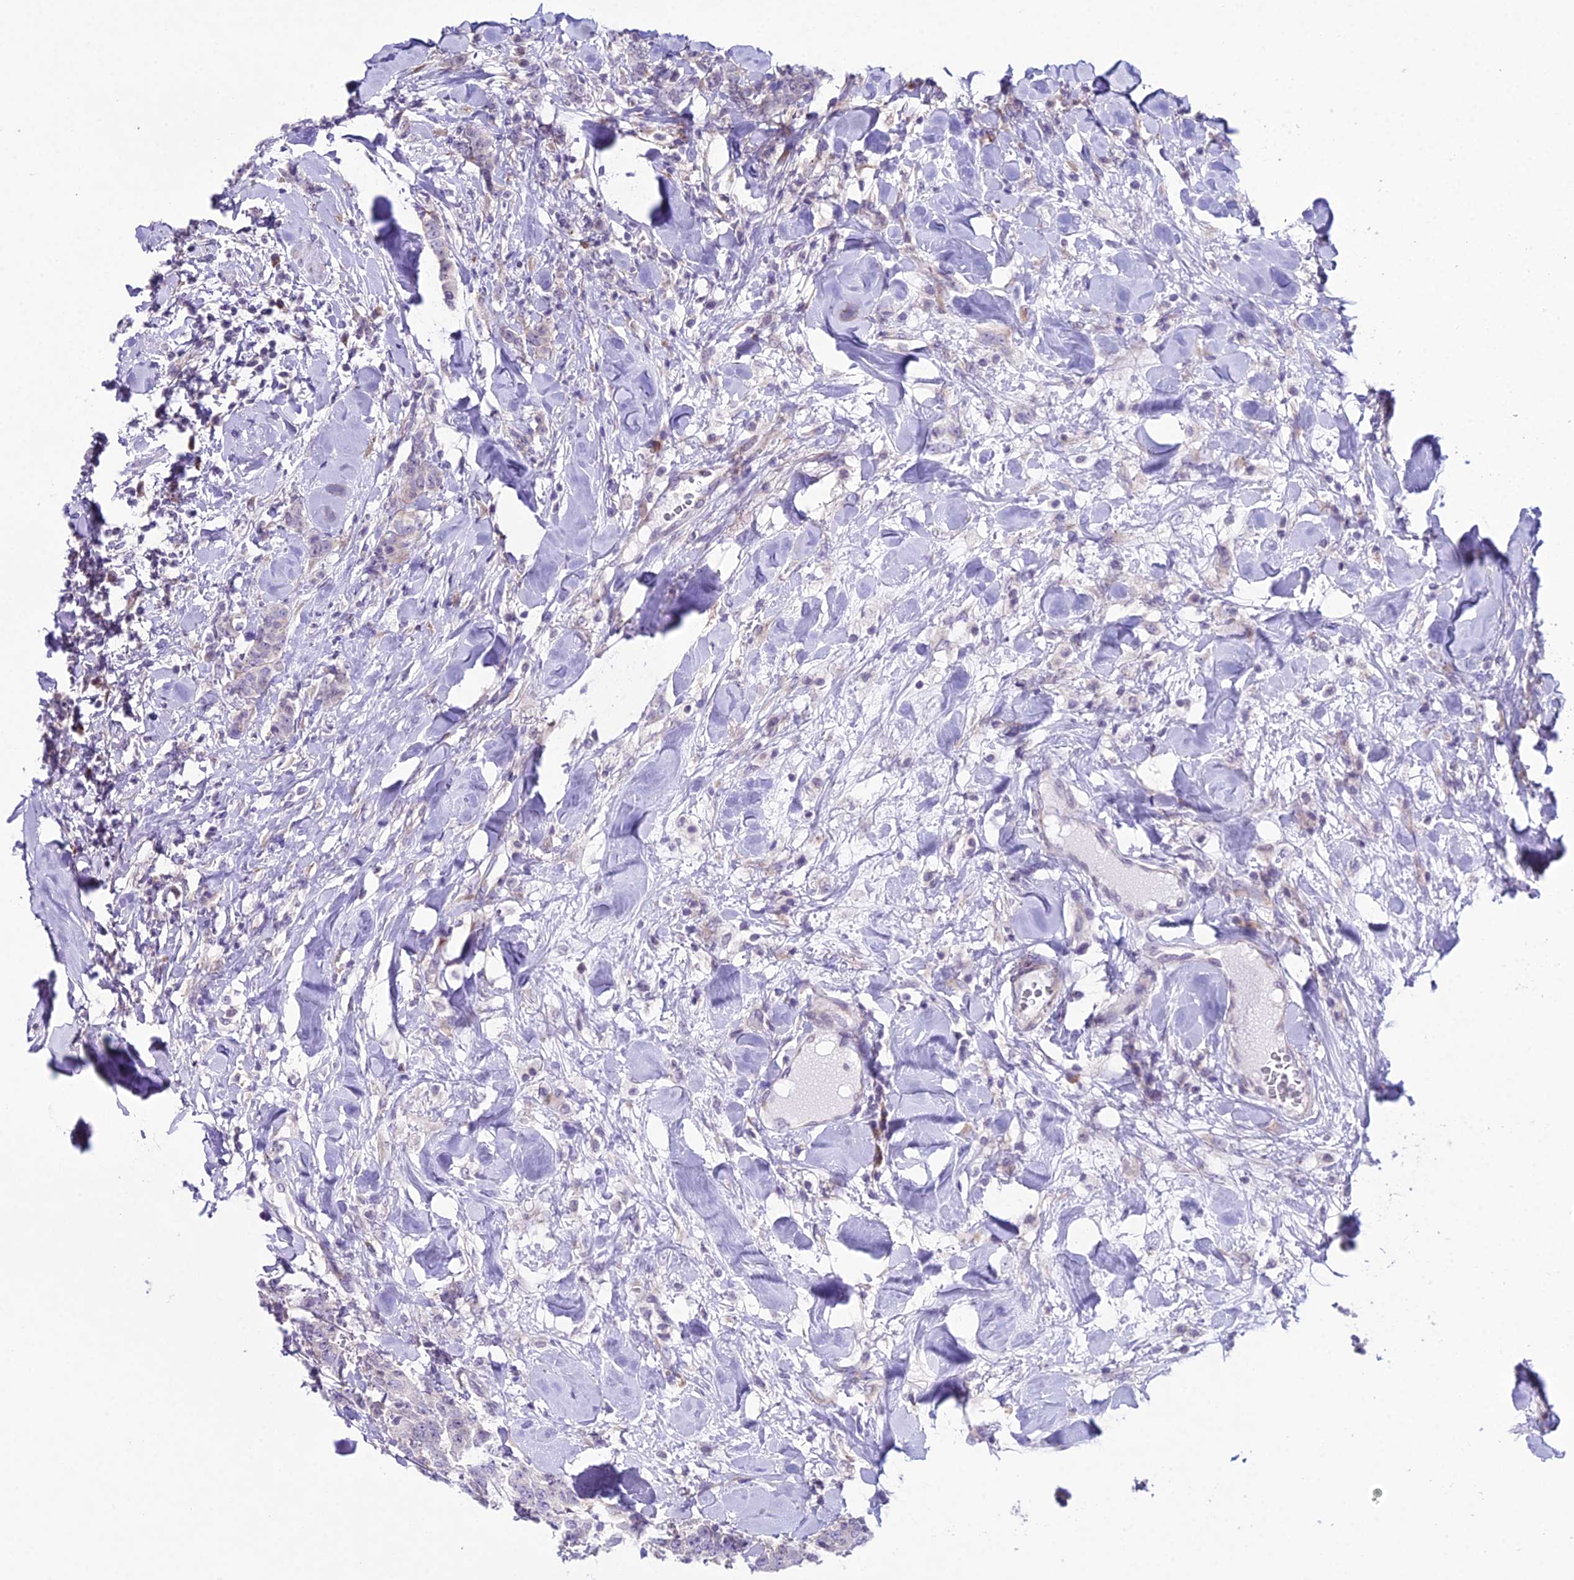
{"staining": {"intensity": "negative", "quantity": "none", "location": "none"}, "tissue": "breast cancer", "cell_type": "Tumor cells", "image_type": "cancer", "snomed": [{"axis": "morphology", "description": "Duct carcinoma"}, {"axis": "topography", "description": "Breast"}], "caption": "High magnification brightfield microscopy of breast cancer (infiltrating ductal carcinoma) stained with DAB (3,3'-diaminobenzidine) (brown) and counterstained with hematoxylin (blue): tumor cells show no significant expression.", "gene": "RPS26", "patient": {"sex": "female", "age": 40}}